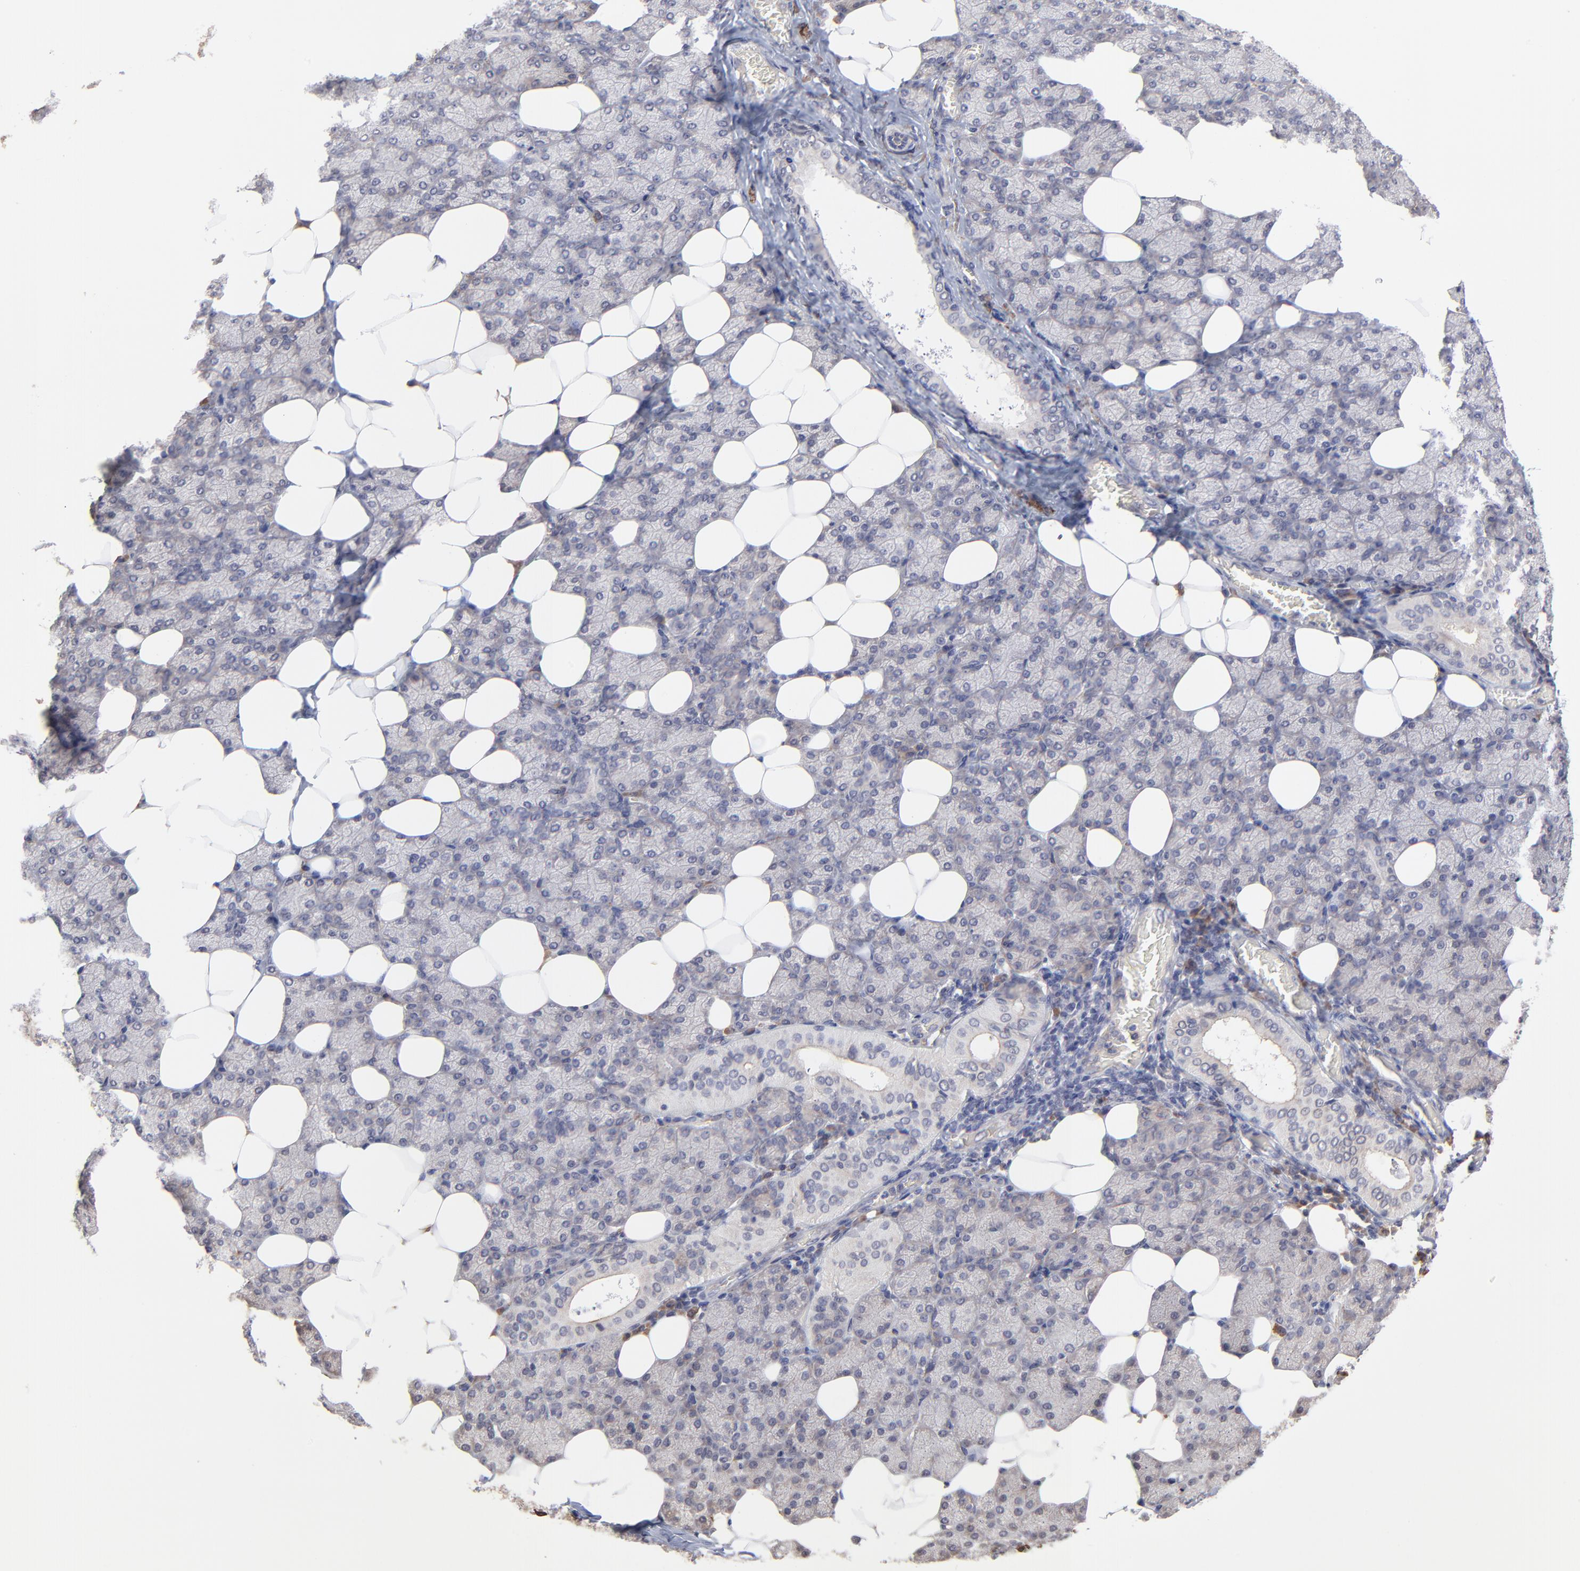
{"staining": {"intensity": "negative", "quantity": "none", "location": "none"}, "tissue": "salivary gland", "cell_type": "Glandular cells", "image_type": "normal", "snomed": [{"axis": "morphology", "description": "Normal tissue, NOS"}, {"axis": "topography", "description": "Lymph node"}, {"axis": "topography", "description": "Salivary gland"}], "caption": "Glandular cells are negative for protein expression in benign human salivary gland. The staining was performed using DAB to visualize the protein expression in brown, while the nuclei were stained in blue with hematoxylin (Magnification: 20x).", "gene": "CHL1", "patient": {"sex": "male", "age": 8}}